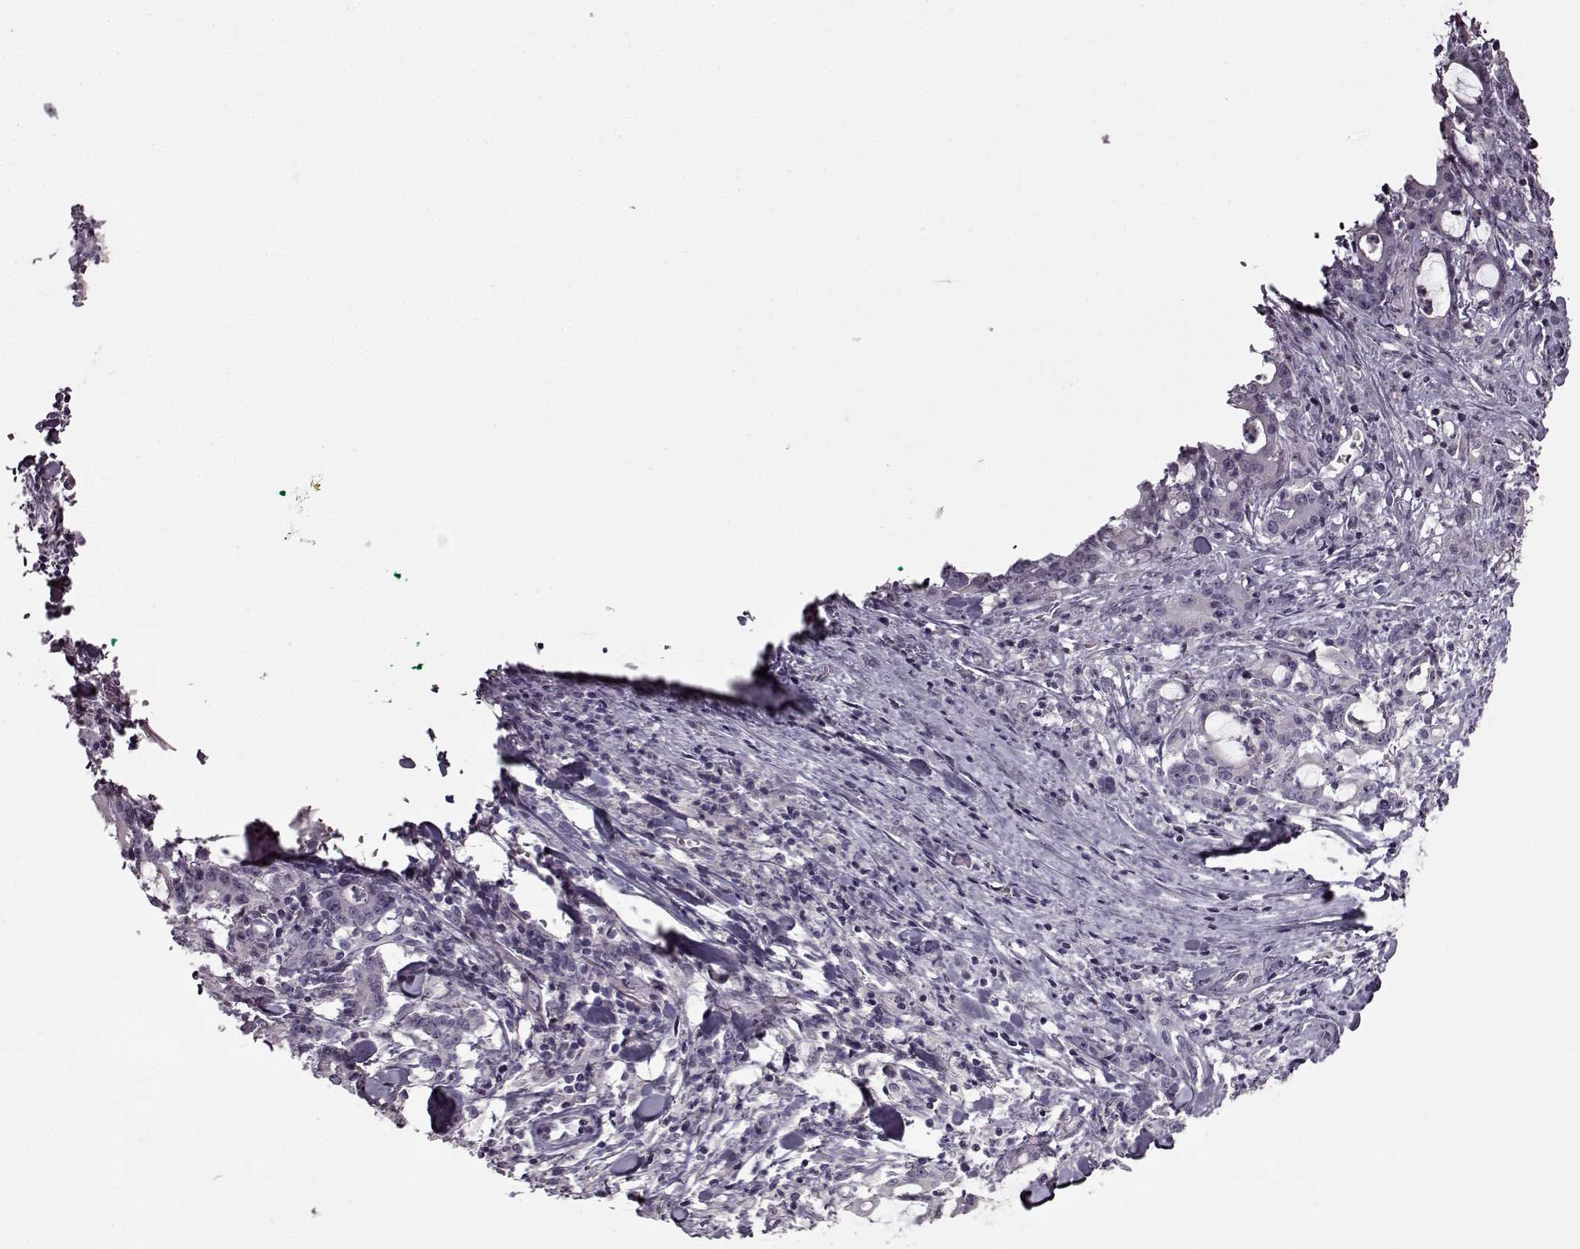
{"staining": {"intensity": "negative", "quantity": "none", "location": "none"}, "tissue": "stomach cancer", "cell_type": "Tumor cells", "image_type": "cancer", "snomed": [{"axis": "morphology", "description": "Adenocarcinoma, NOS"}, {"axis": "topography", "description": "Stomach, upper"}], "caption": "Tumor cells show no significant protein positivity in stomach adenocarcinoma.", "gene": "FSHB", "patient": {"sex": "male", "age": 68}}